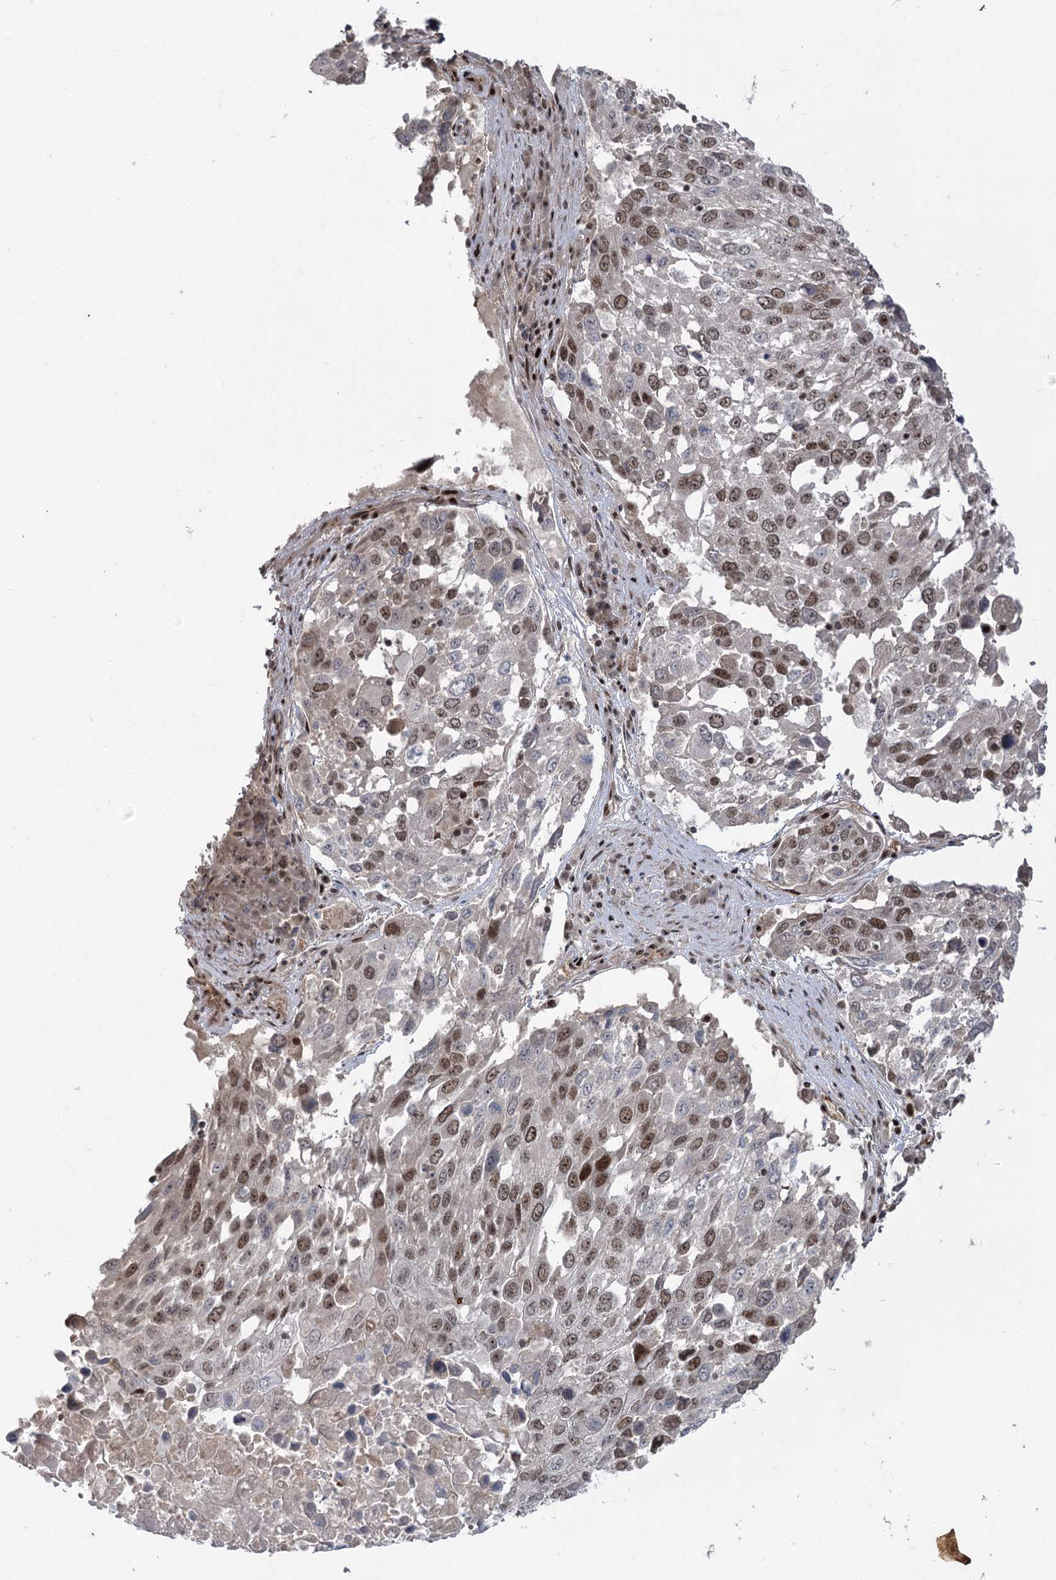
{"staining": {"intensity": "moderate", "quantity": ">75%", "location": "nuclear"}, "tissue": "lung cancer", "cell_type": "Tumor cells", "image_type": "cancer", "snomed": [{"axis": "morphology", "description": "Squamous cell carcinoma, NOS"}, {"axis": "topography", "description": "Lung"}], "caption": "DAB immunohistochemical staining of lung cancer exhibits moderate nuclear protein staining in approximately >75% of tumor cells.", "gene": "HELQ", "patient": {"sex": "male", "age": 65}}